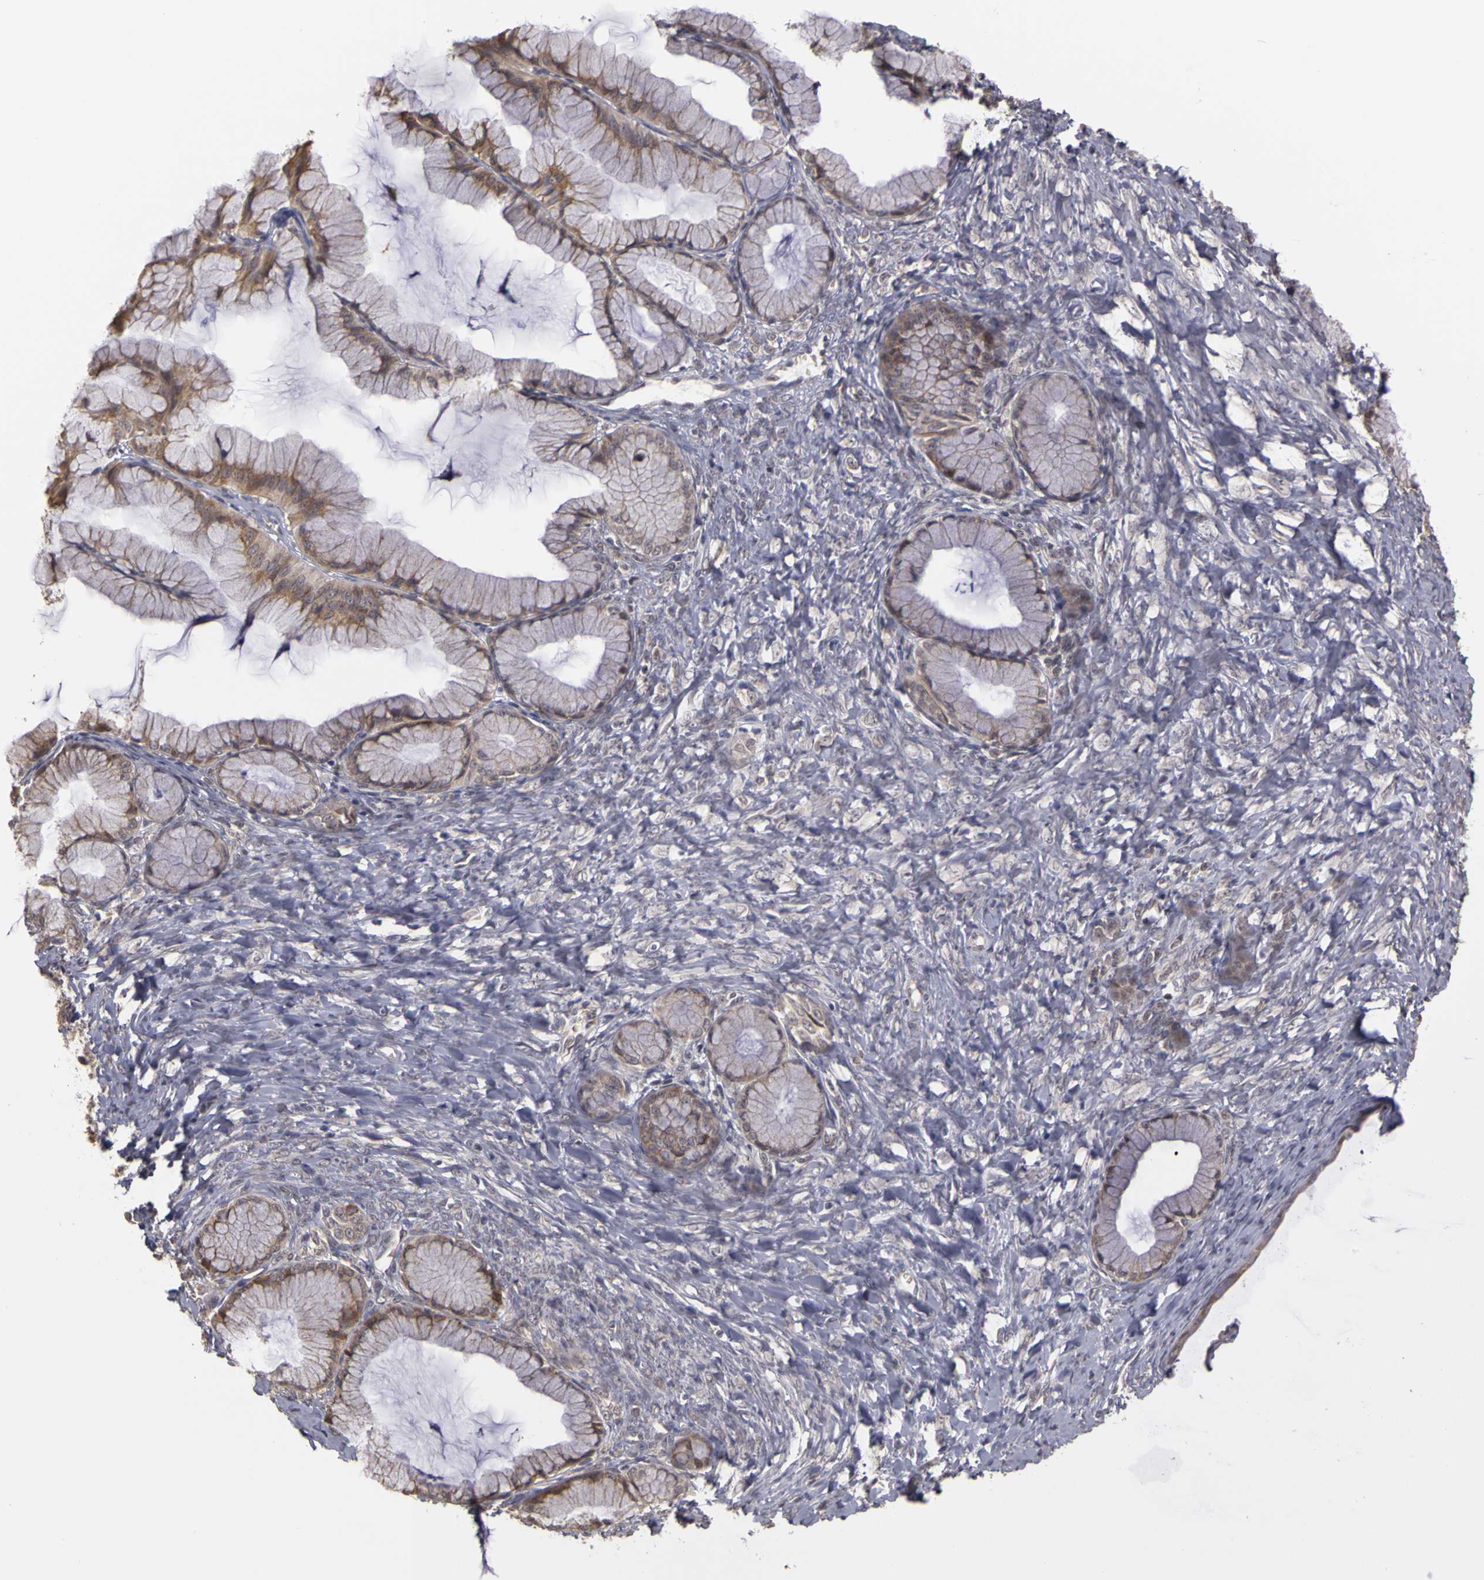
{"staining": {"intensity": "moderate", "quantity": ">75%", "location": "cytoplasmic/membranous"}, "tissue": "ovarian cancer", "cell_type": "Tumor cells", "image_type": "cancer", "snomed": [{"axis": "morphology", "description": "Cystadenocarcinoma, mucinous, NOS"}, {"axis": "topography", "description": "Ovary"}], "caption": "Immunohistochemical staining of ovarian cancer (mucinous cystadenocarcinoma) reveals medium levels of moderate cytoplasmic/membranous staining in about >75% of tumor cells.", "gene": "FRMD7", "patient": {"sex": "female", "age": 41}}